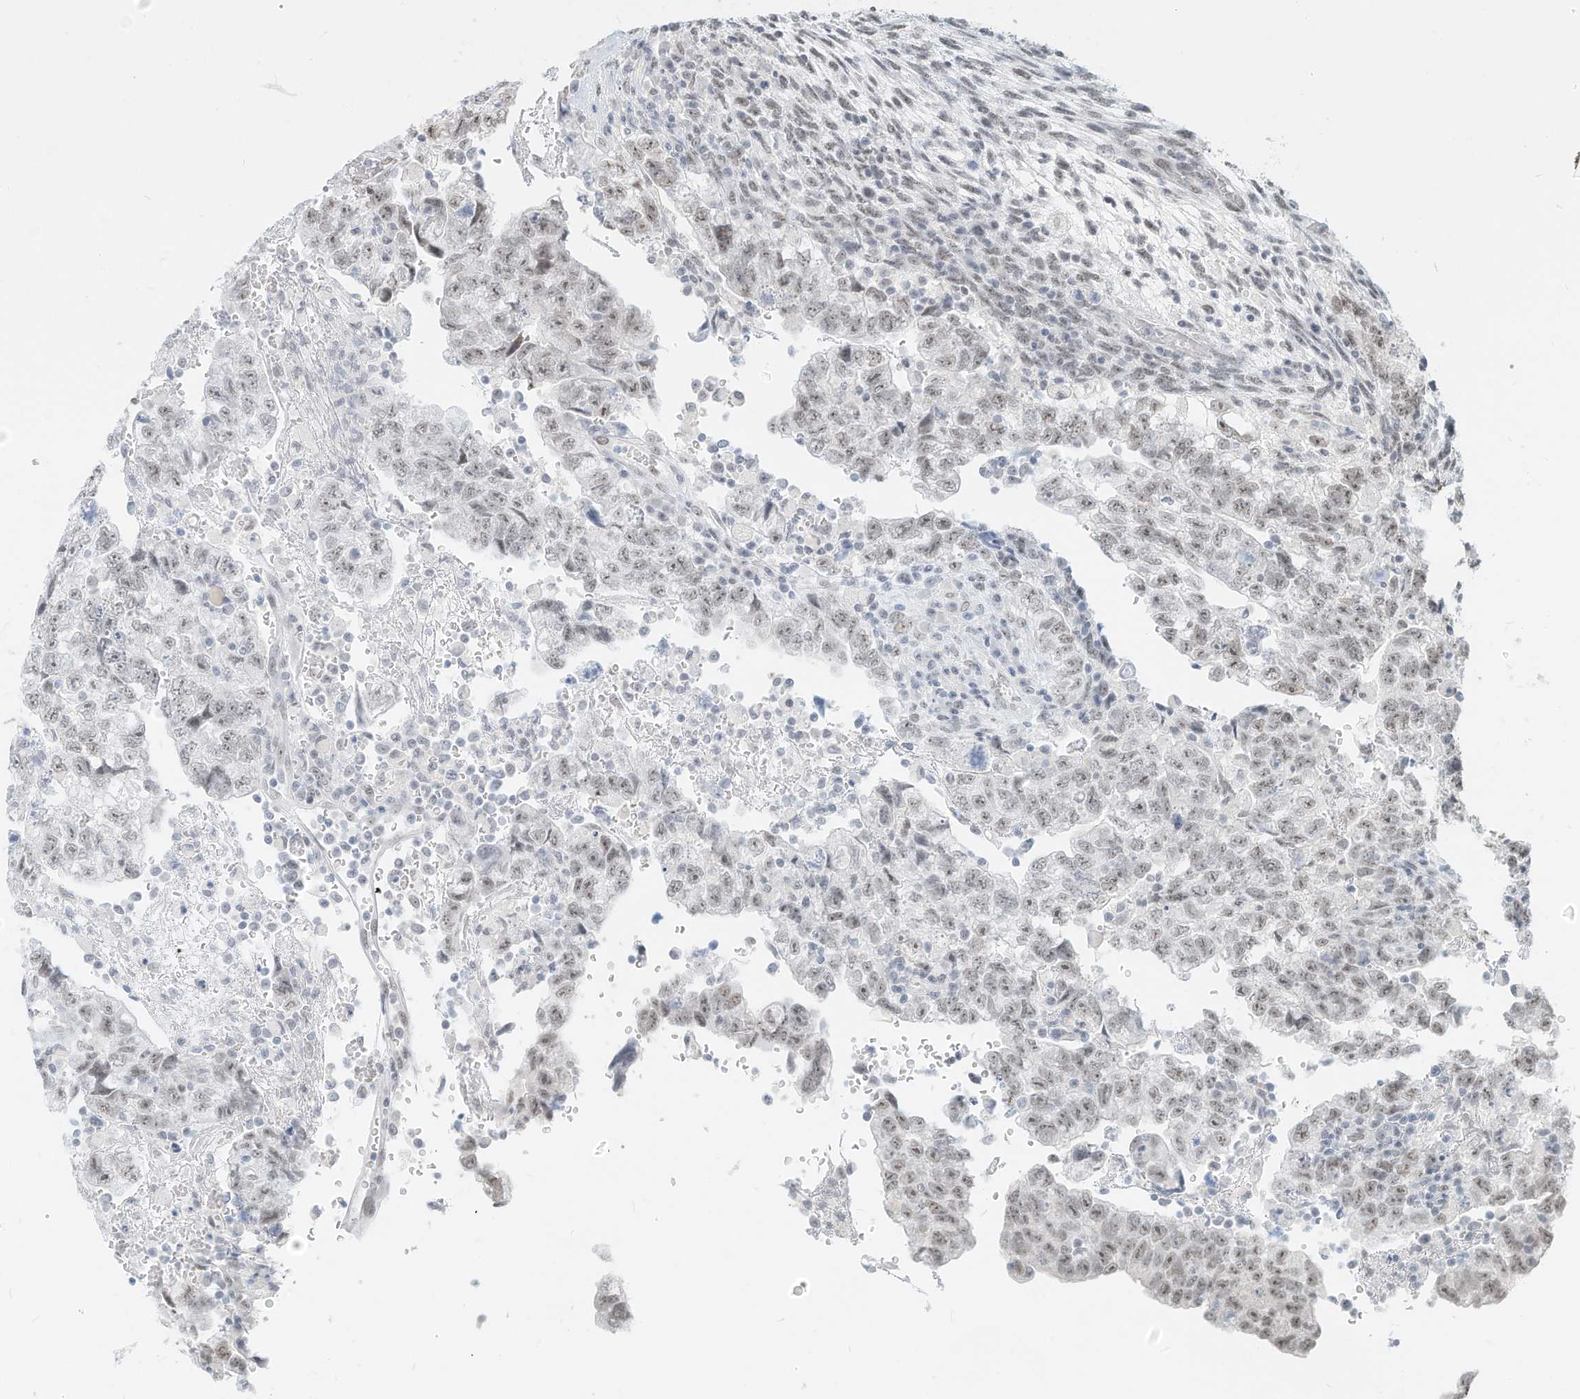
{"staining": {"intensity": "weak", "quantity": "25%-75%", "location": "nuclear"}, "tissue": "testis cancer", "cell_type": "Tumor cells", "image_type": "cancer", "snomed": [{"axis": "morphology", "description": "Normal tissue, NOS"}, {"axis": "morphology", "description": "Carcinoma, Embryonal, NOS"}, {"axis": "topography", "description": "Testis"}], "caption": "IHC (DAB) staining of embryonal carcinoma (testis) exhibits weak nuclear protein expression in about 25%-75% of tumor cells.", "gene": "PGC", "patient": {"sex": "male", "age": 36}}